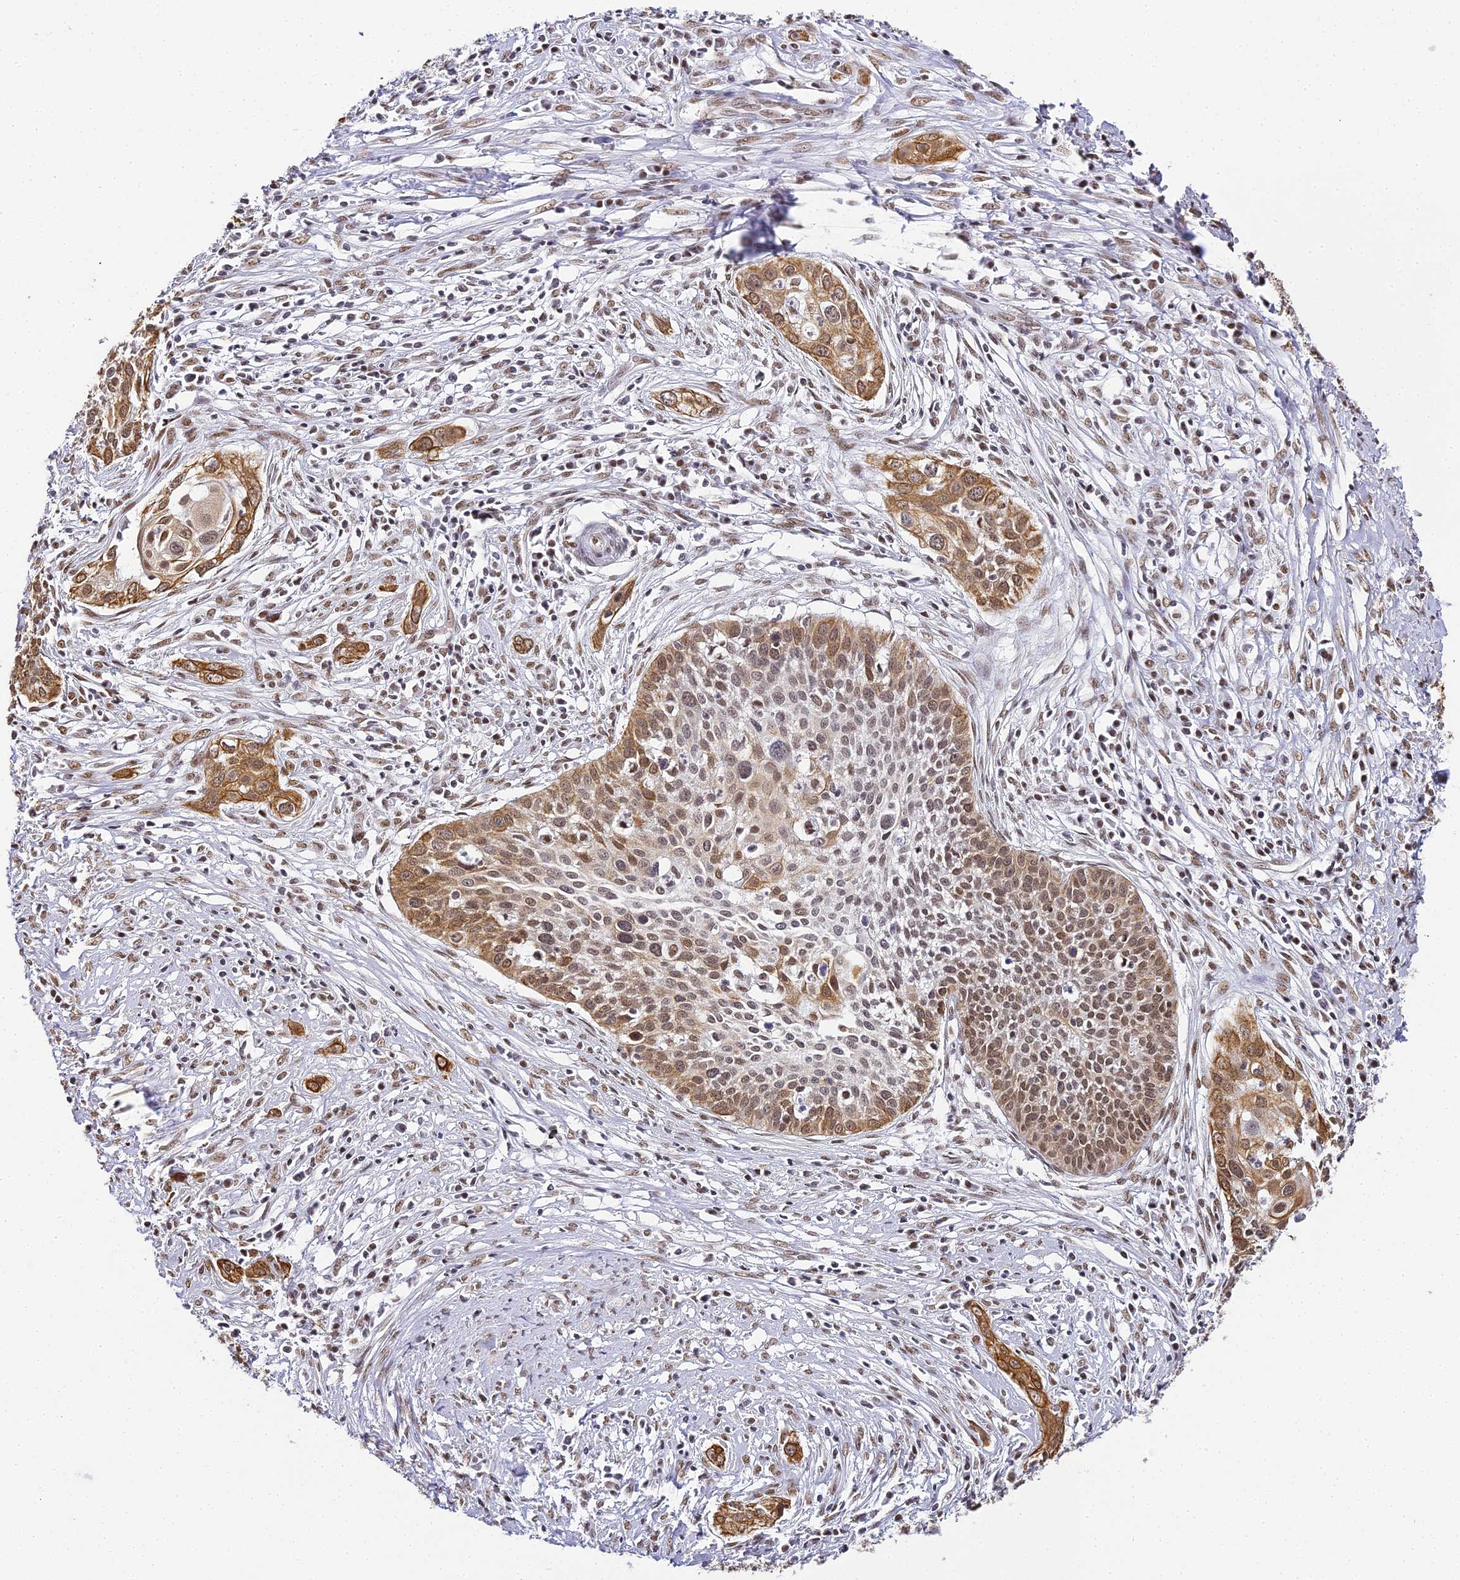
{"staining": {"intensity": "moderate", "quantity": ">75%", "location": "cytoplasmic/membranous,nuclear"}, "tissue": "cervical cancer", "cell_type": "Tumor cells", "image_type": "cancer", "snomed": [{"axis": "morphology", "description": "Squamous cell carcinoma, NOS"}, {"axis": "topography", "description": "Cervix"}], "caption": "Tumor cells demonstrate medium levels of moderate cytoplasmic/membranous and nuclear staining in approximately >75% of cells in cervical cancer. (DAB IHC, brown staining for protein, blue staining for nuclei).", "gene": "HNRNPA1", "patient": {"sex": "female", "age": 34}}